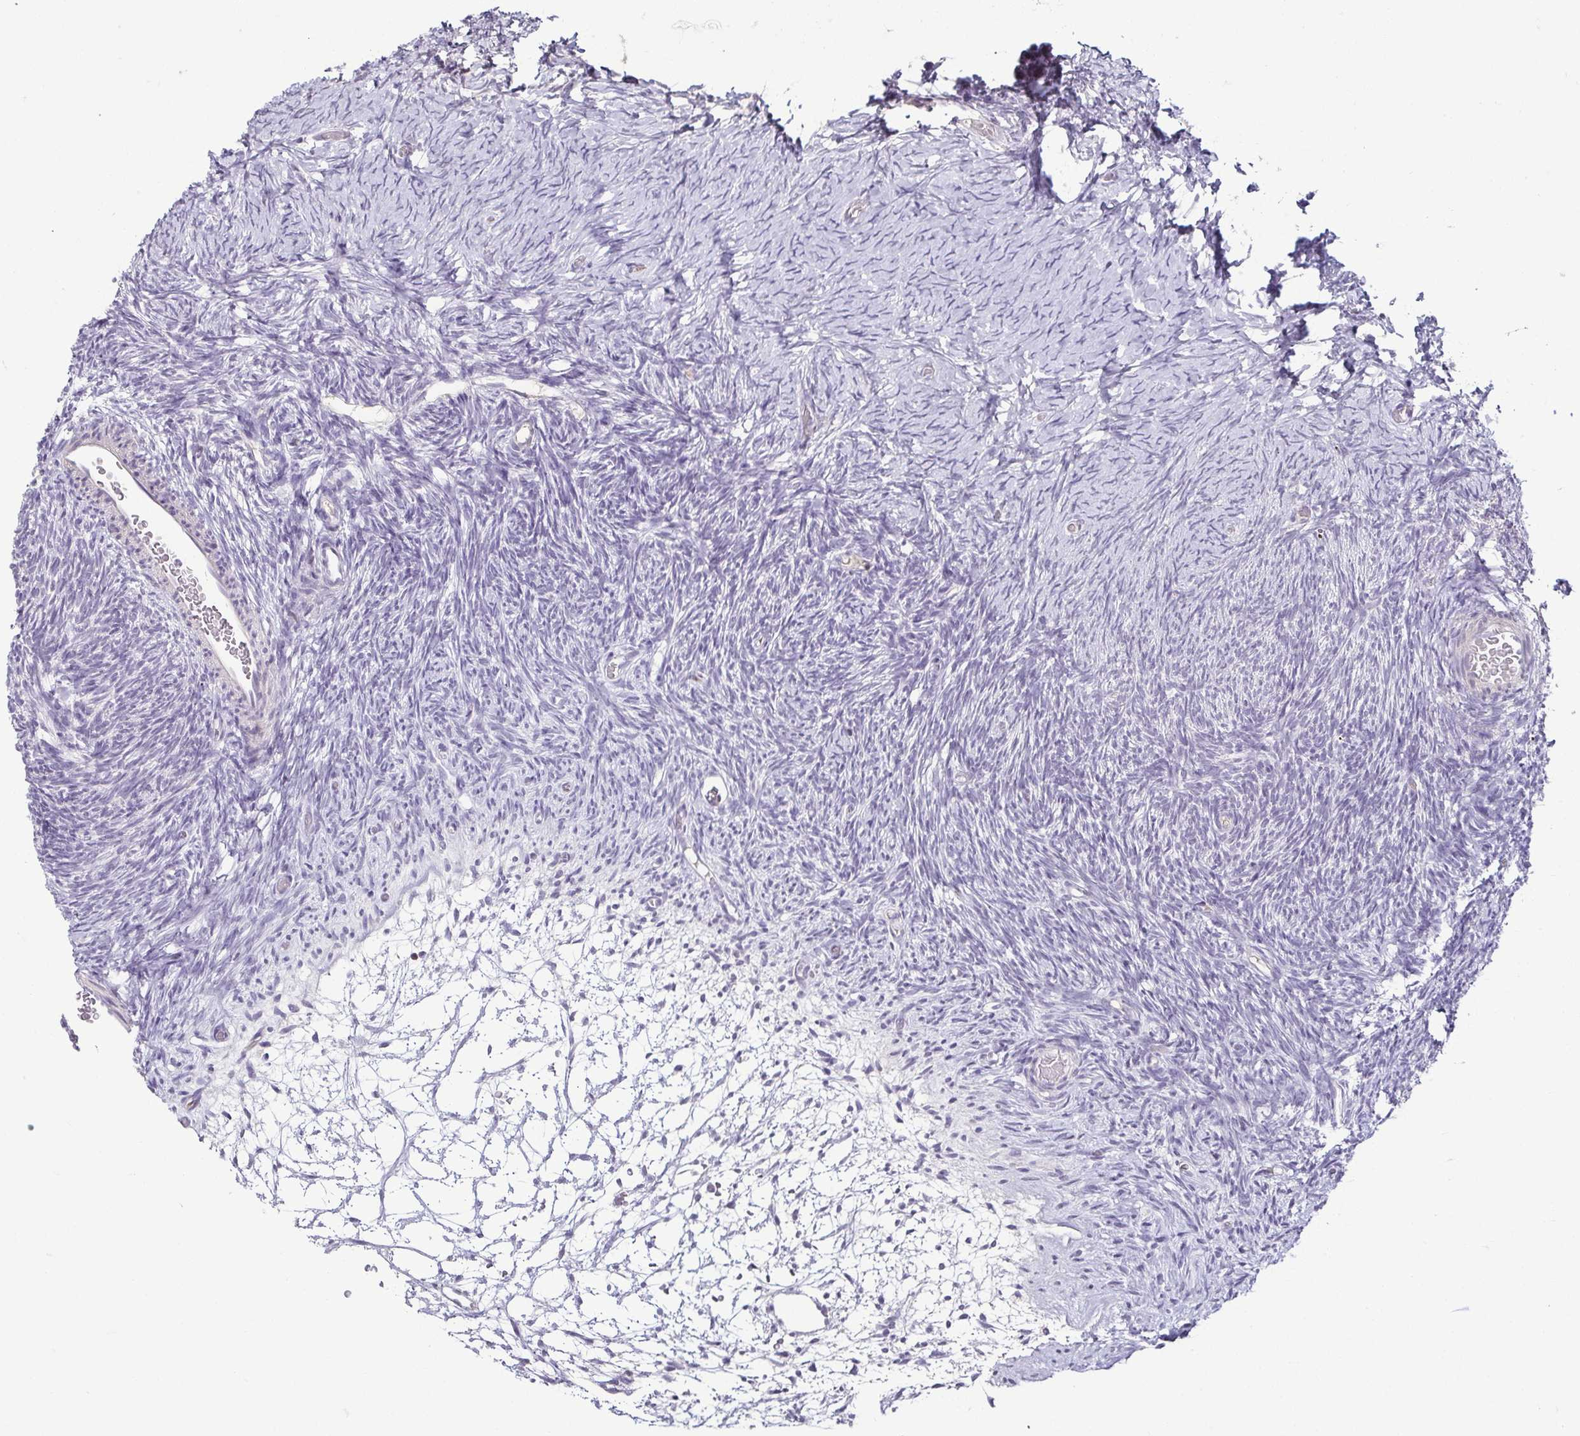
{"staining": {"intensity": "negative", "quantity": "none", "location": "none"}, "tissue": "ovary", "cell_type": "Ovarian stroma cells", "image_type": "normal", "snomed": [{"axis": "morphology", "description": "Normal tissue, NOS"}, {"axis": "topography", "description": "Ovary"}], "caption": "This is an immunohistochemistry (IHC) histopathology image of normal human ovary. There is no expression in ovarian stroma cells.", "gene": "HOPX", "patient": {"sex": "female", "age": 39}}